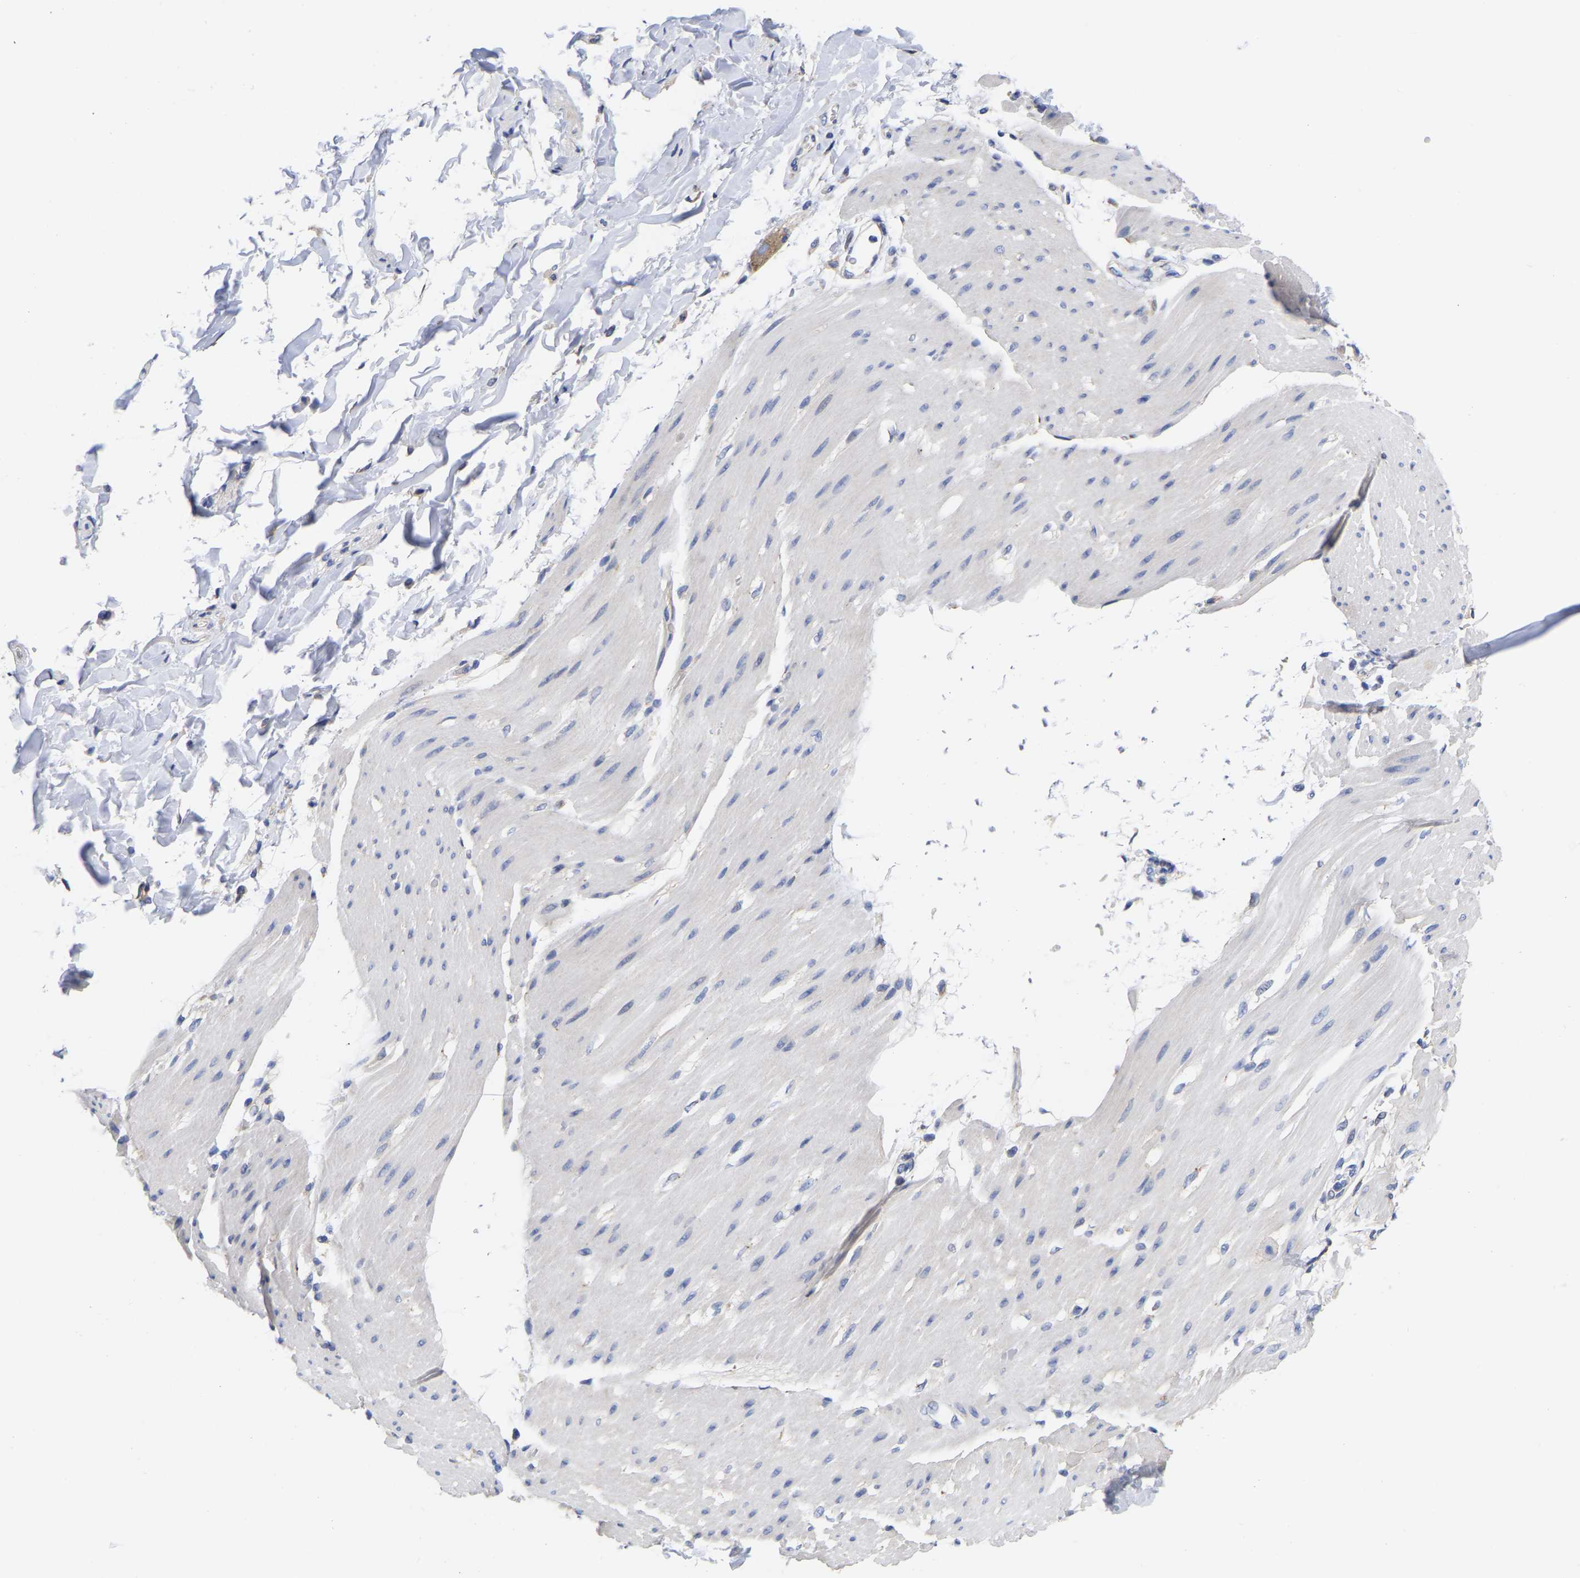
{"staining": {"intensity": "weak", "quantity": ">75%", "location": "cytoplasmic/membranous"}, "tissue": "adipose tissue", "cell_type": "Adipocytes", "image_type": "normal", "snomed": [{"axis": "morphology", "description": "Normal tissue, NOS"}, {"axis": "morphology", "description": "Adenocarcinoma, NOS"}, {"axis": "topography", "description": "Duodenum"}, {"axis": "topography", "description": "Peripheral nerve tissue"}], "caption": "Approximately >75% of adipocytes in benign adipose tissue display weak cytoplasmic/membranous protein positivity as visualized by brown immunohistochemical staining.", "gene": "CFAP298", "patient": {"sex": "female", "age": 60}}